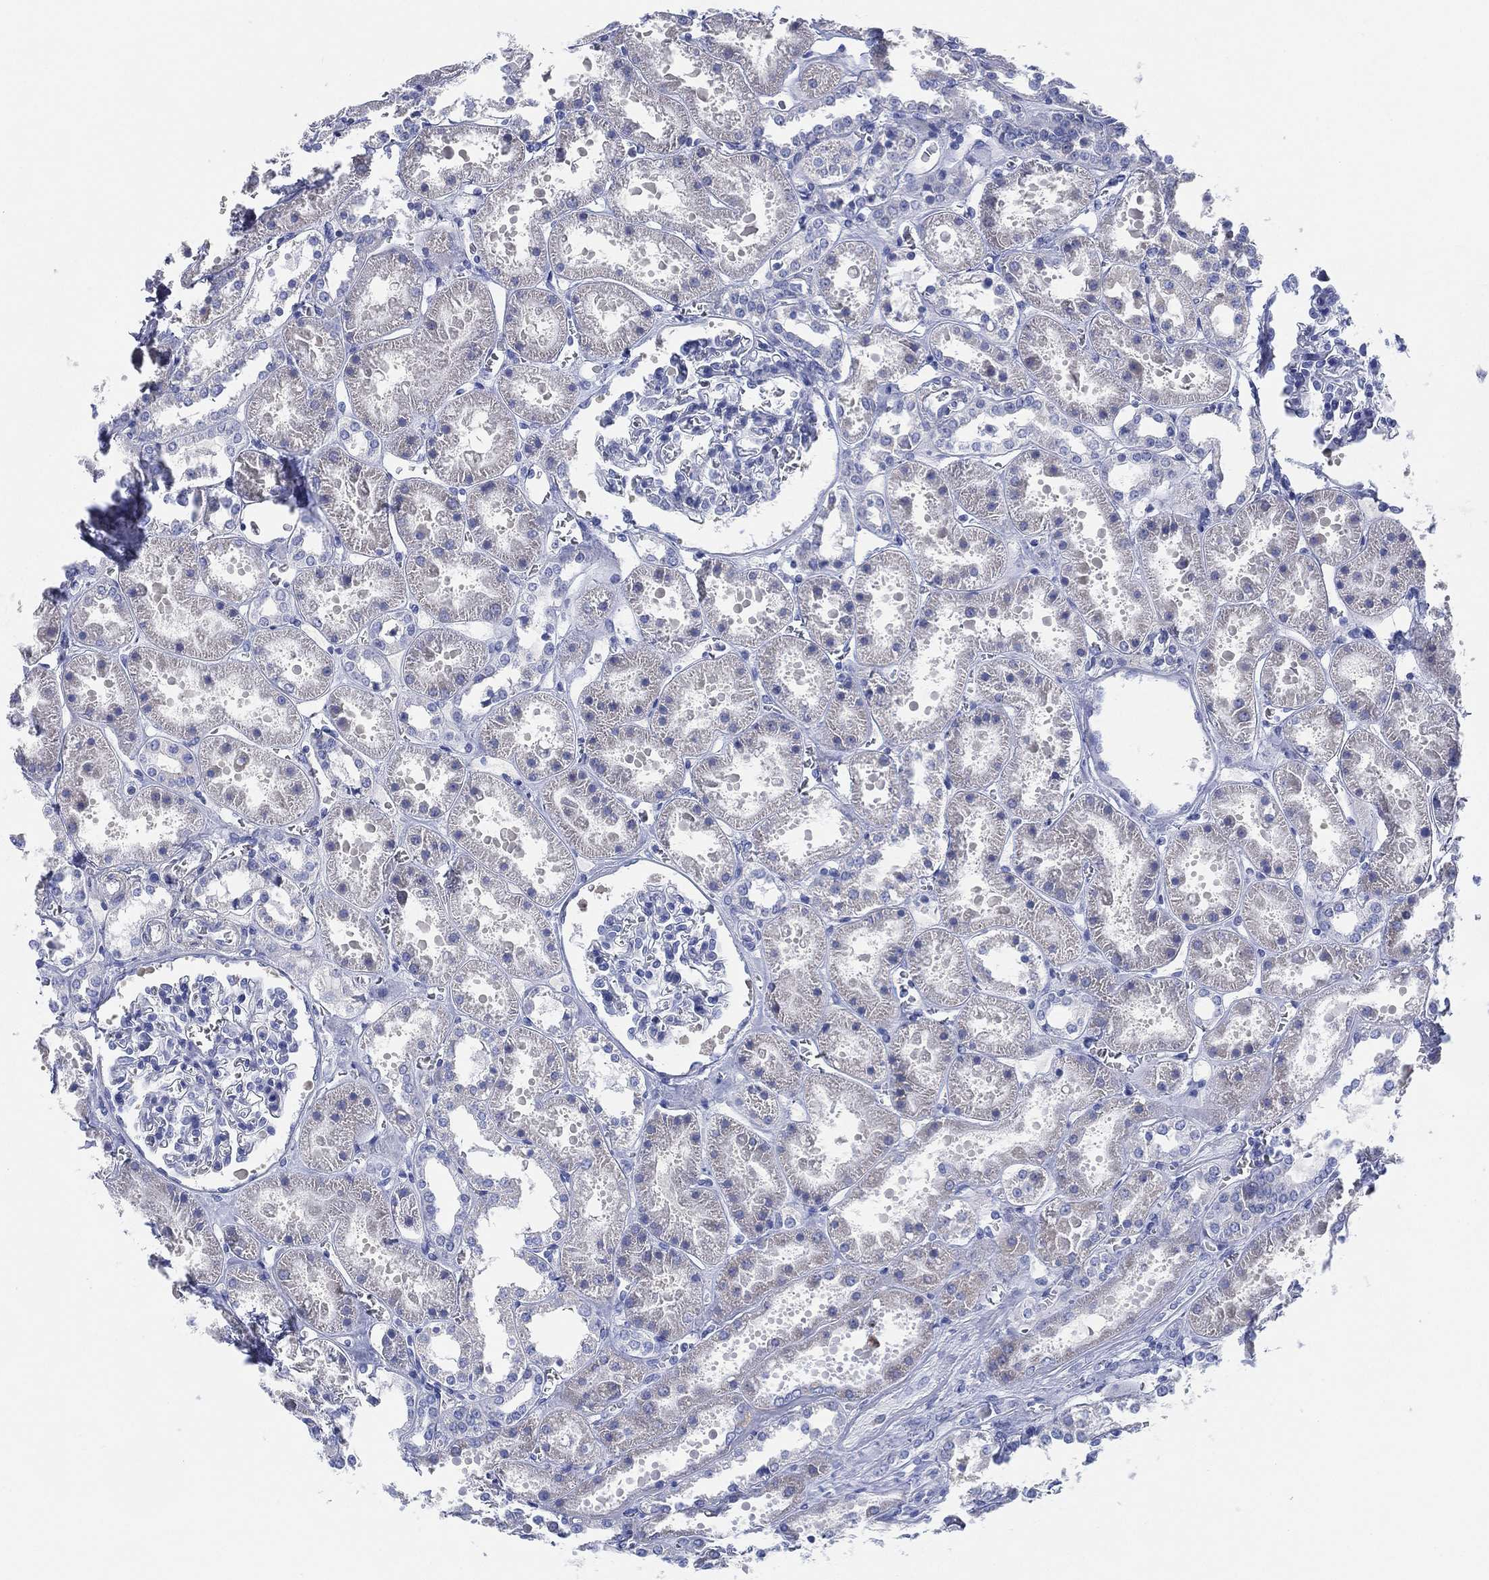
{"staining": {"intensity": "negative", "quantity": "none", "location": "none"}, "tissue": "kidney", "cell_type": "Cells in glomeruli", "image_type": "normal", "snomed": [{"axis": "morphology", "description": "Normal tissue, NOS"}, {"axis": "topography", "description": "Kidney"}], "caption": "Protein analysis of normal kidney displays no significant expression in cells in glomeruli.", "gene": "ADAD2", "patient": {"sex": "female", "age": 41}}